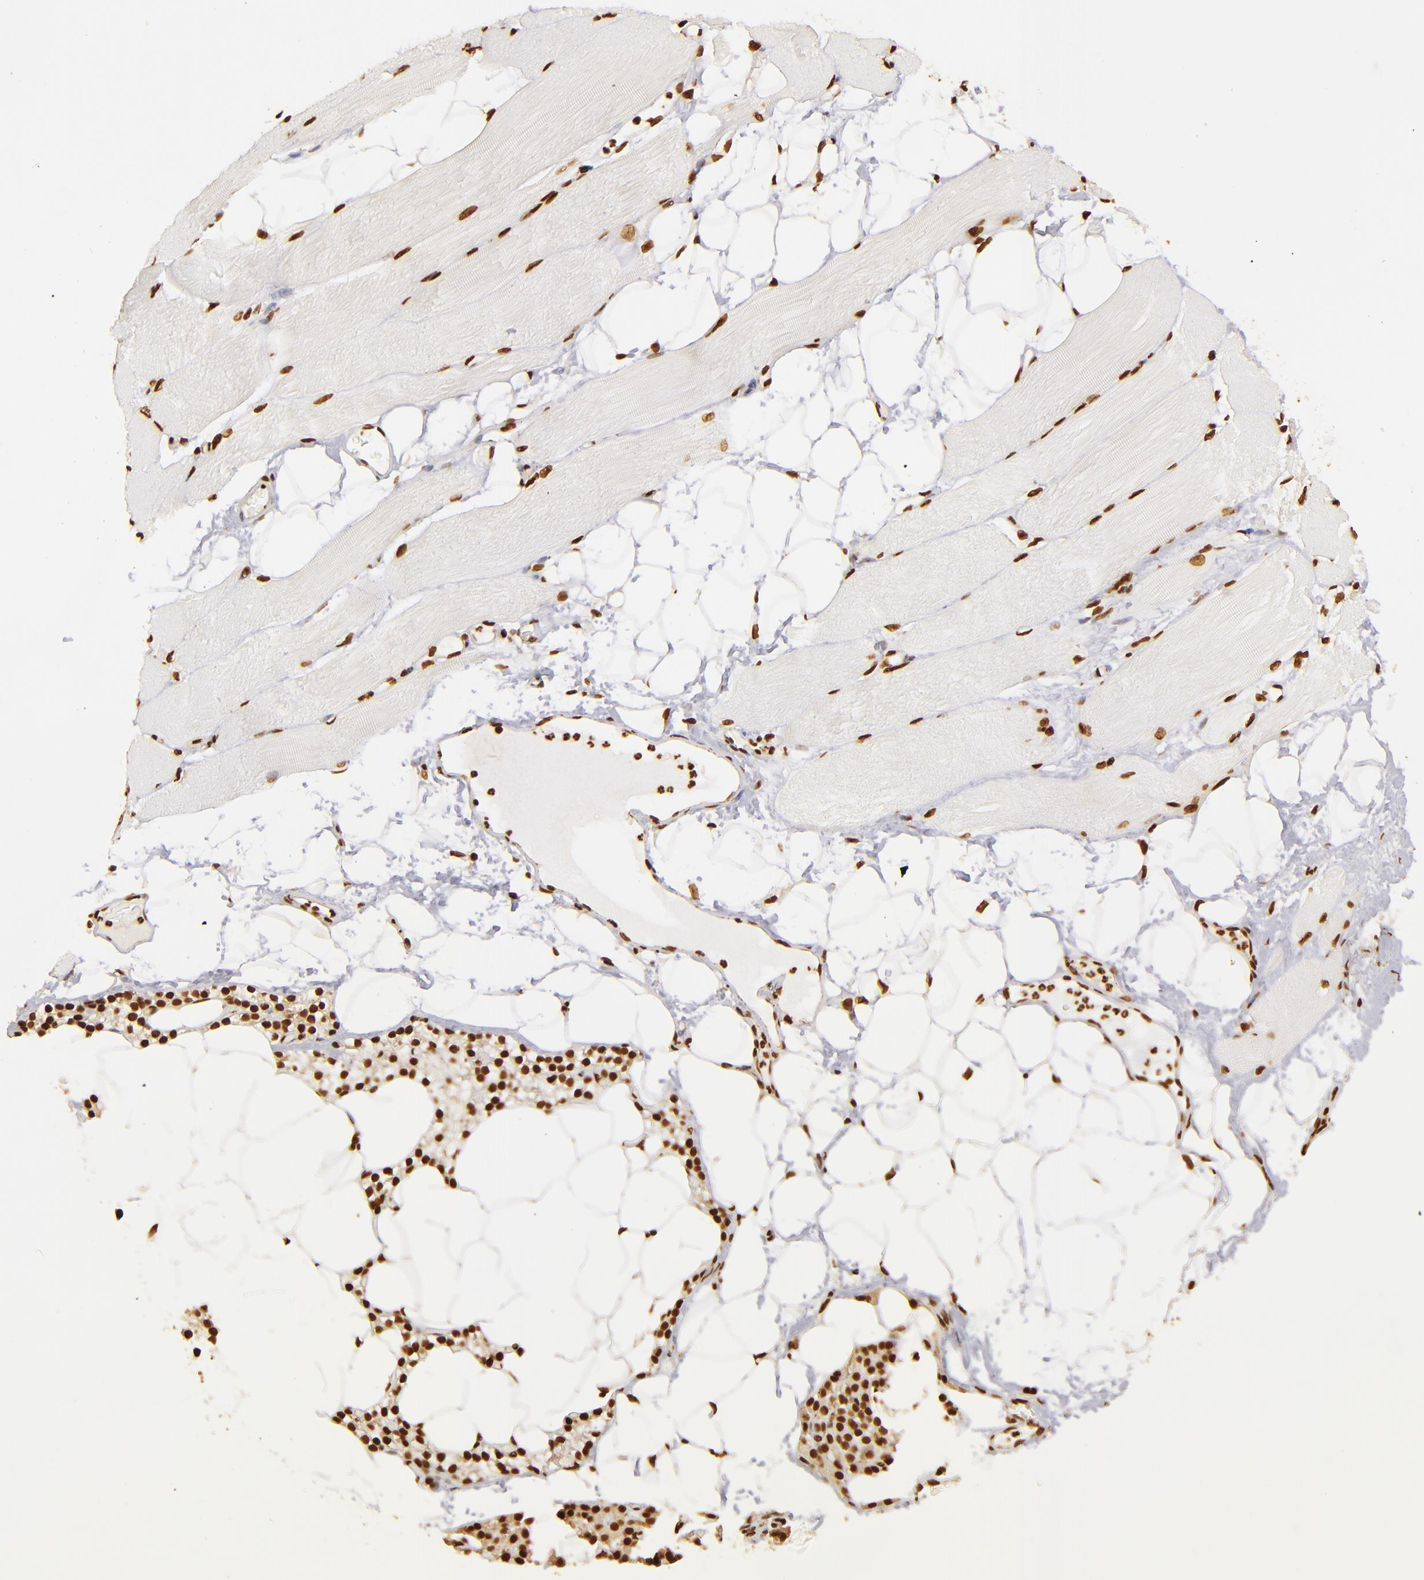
{"staining": {"intensity": "strong", "quantity": ">75%", "location": "nuclear"}, "tissue": "skeletal muscle", "cell_type": "Myocytes", "image_type": "normal", "snomed": [{"axis": "morphology", "description": "Normal tissue, NOS"}, {"axis": "topography", "description": "Skeletal muscle"}, {"axis": "topography", "description": "Parathyroid gland"}], "caption": "This is a histology image of IHC staining of unremarkable skeletal muscle, which shows strong positivity in the nuclear of myocytes.", "gene": "ILF3", "patient": {"sex": "female", "age": 37}}